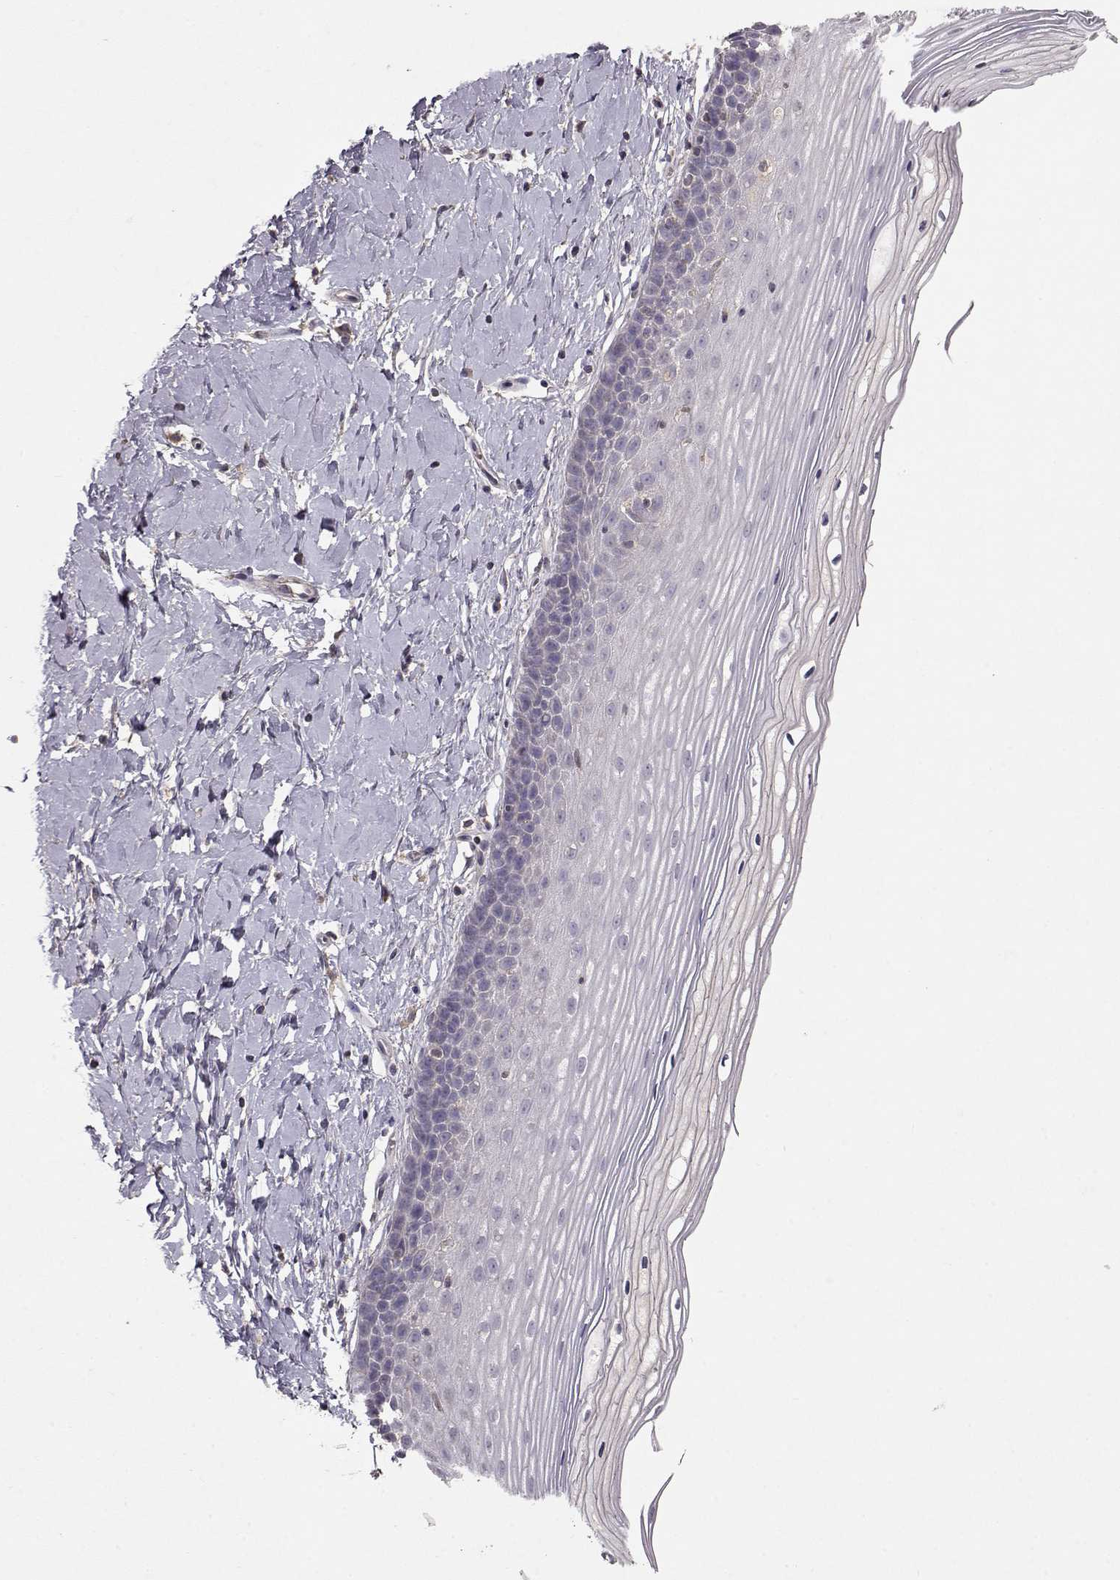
{"staining": {"intensity": "negative", "quantity": "none", "location": "none"}, "tissue": "cervix", "cell_type": "Glandular cells", "image_type": "normal", "snomed": [{"axis": "morphology", "description": "Normal tissue, NOS"}, {"axis": "topography", "description": "Cervix"}], "caption": "IHC of benign cervix displays no expression in glandular cells.", "gene": "PMCH", "patient": {"sex": "female", "age": 37}}